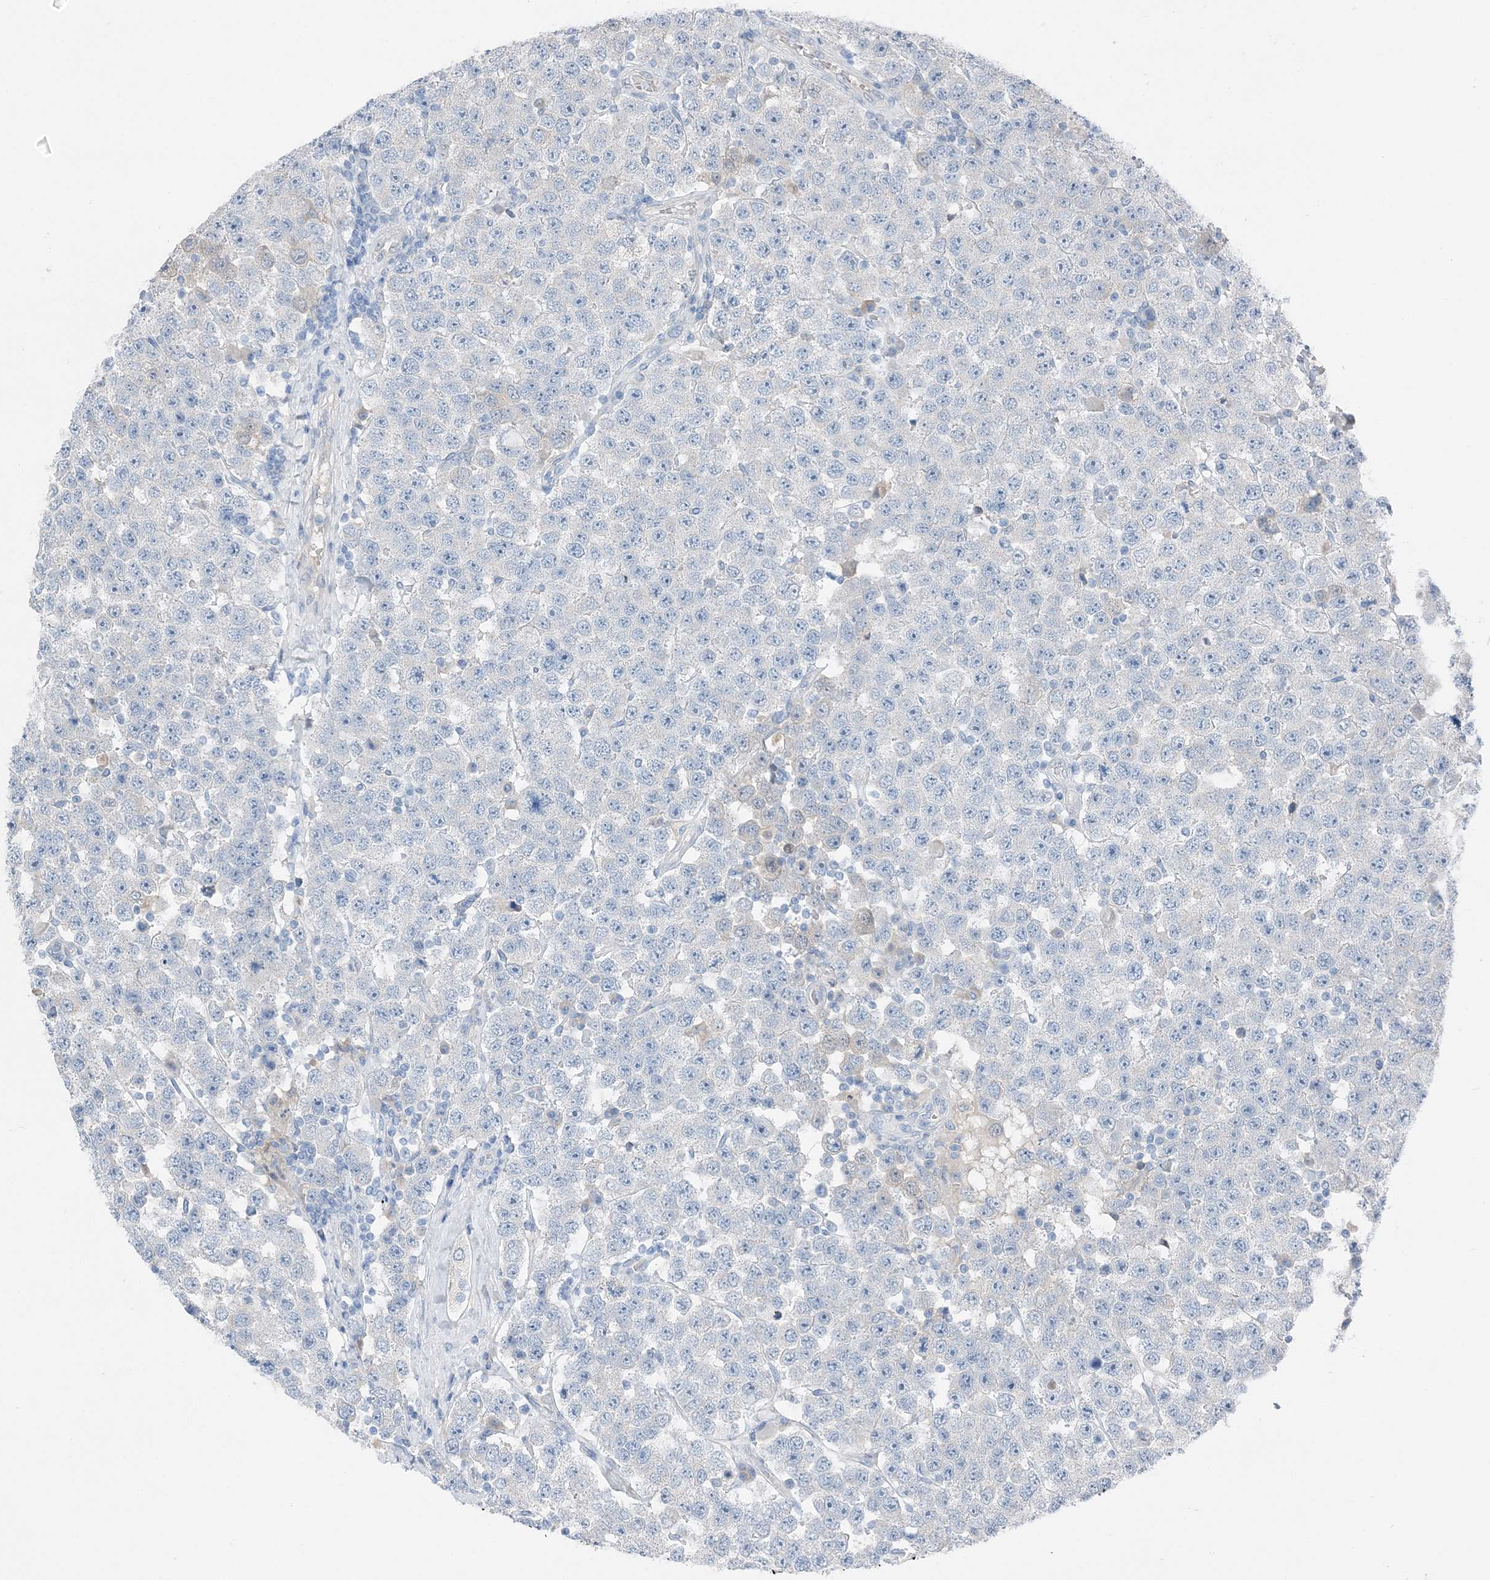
{"staining": {"intensity": "negative", "quantity": "none", "location": "none"}, "tissue": "testis cancer", "cell_type": "Tumor cells", "image_type": "cancer", "snomed": [{"axis": "morphology", "description": "Seminoma, NOS"}, {"axis": "topography", "description": "Testis"}], "caption": "Tumor cells are negative for brown protein staining in seminoma (testis).", "gene": "NCOA7", "patient": {"sex": "male", "age": 28}}